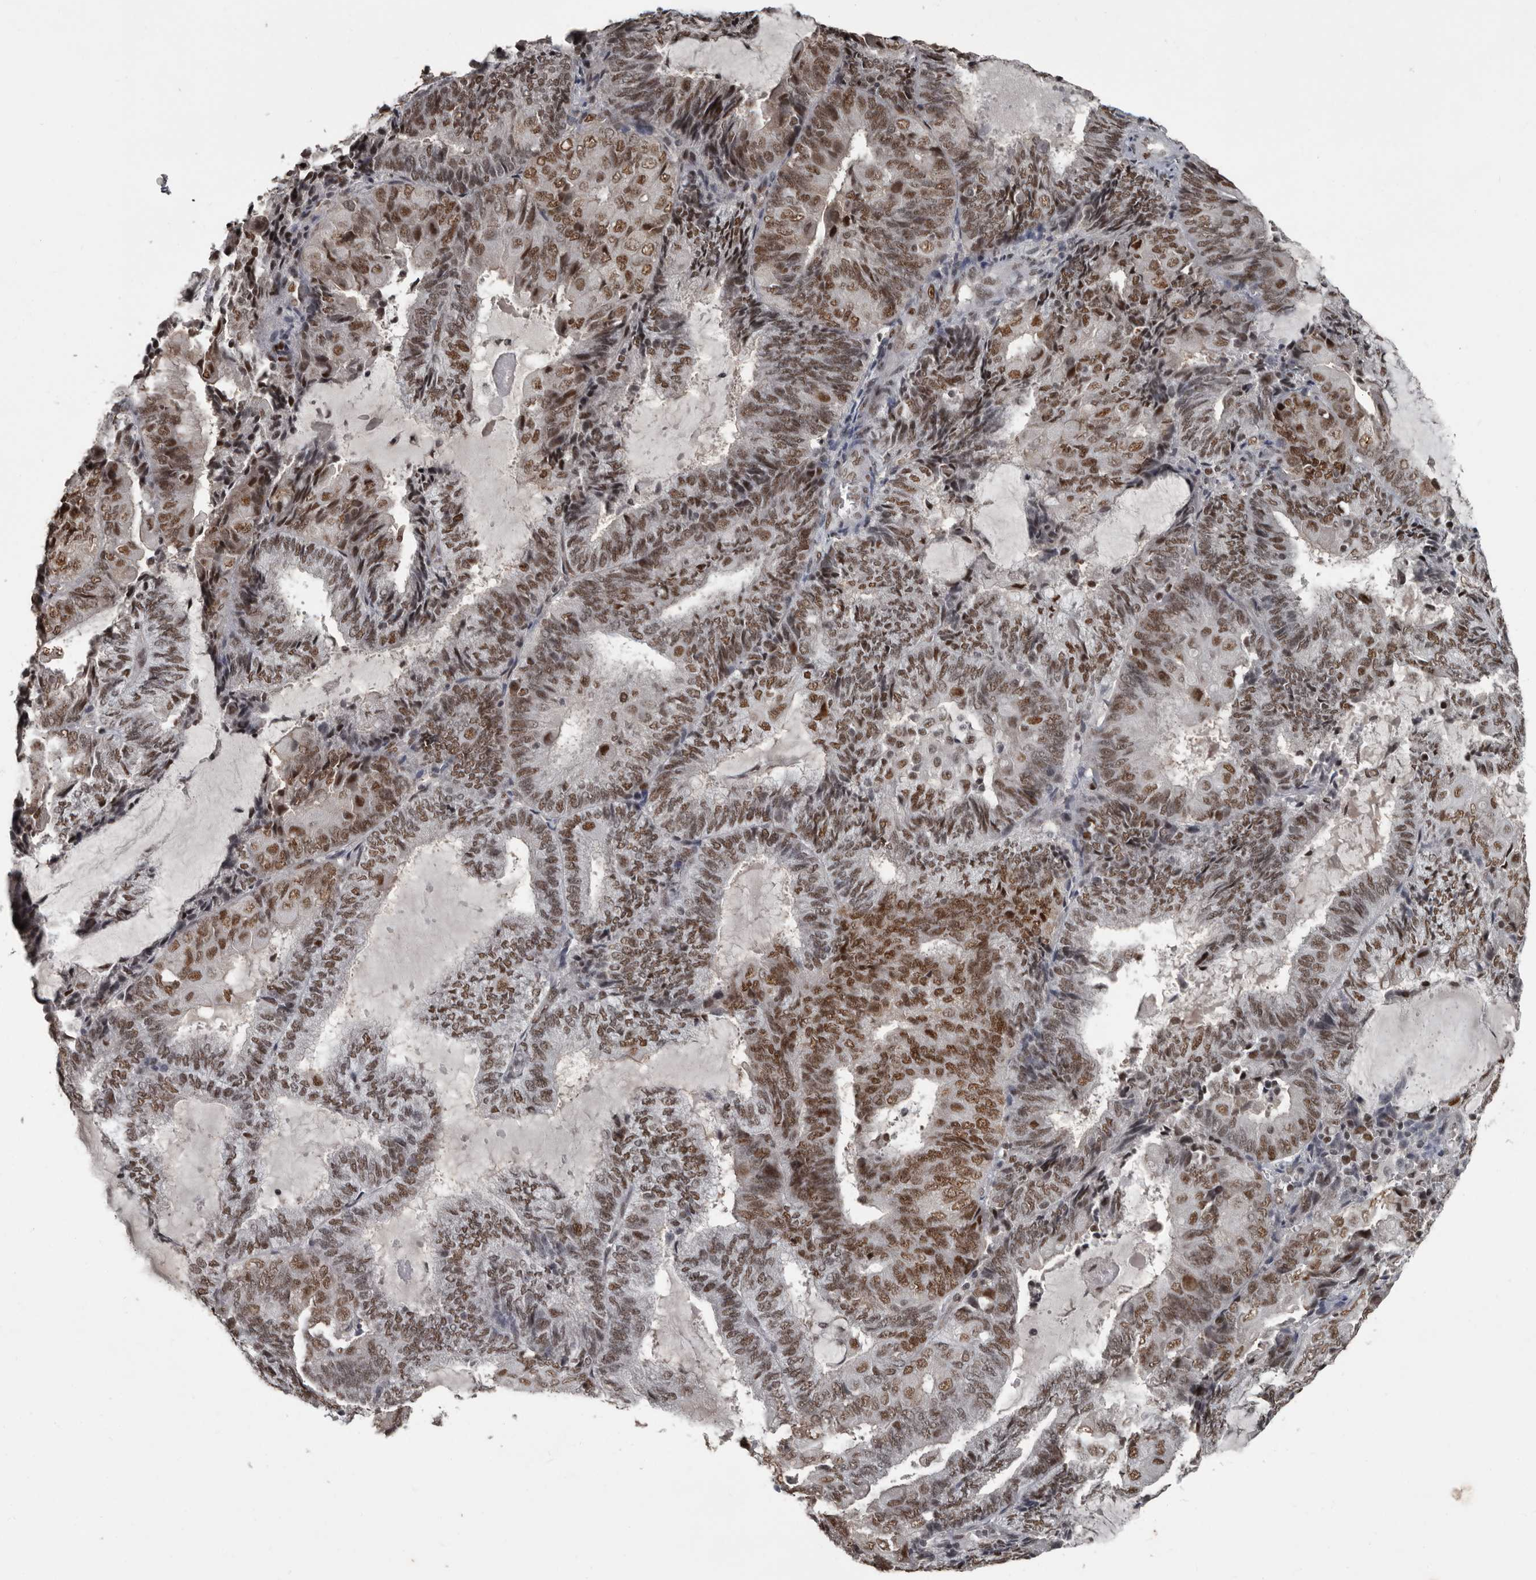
{"staining": {"intensity": "moderate", "quantity": ">75%", "location": "nuclear"}, "tissue": "endometrial cancer", "cell_type": "Tumor cells", "image_type": "cancer", "snomed": [{"axis": "morphology", "description": "Adenocarcinoma, NOS"}, {"axis": "topography", "description": "Endometrium"}], "caption": "This histopathology image displays immunohistochemistry (IHC) staining of endometrial adenocarcinoma, with medium moderate nuclear staining in about >75% of tumor cells.", "gene": "CHD1L", "patient": {"sex": "female", "age": 81}}